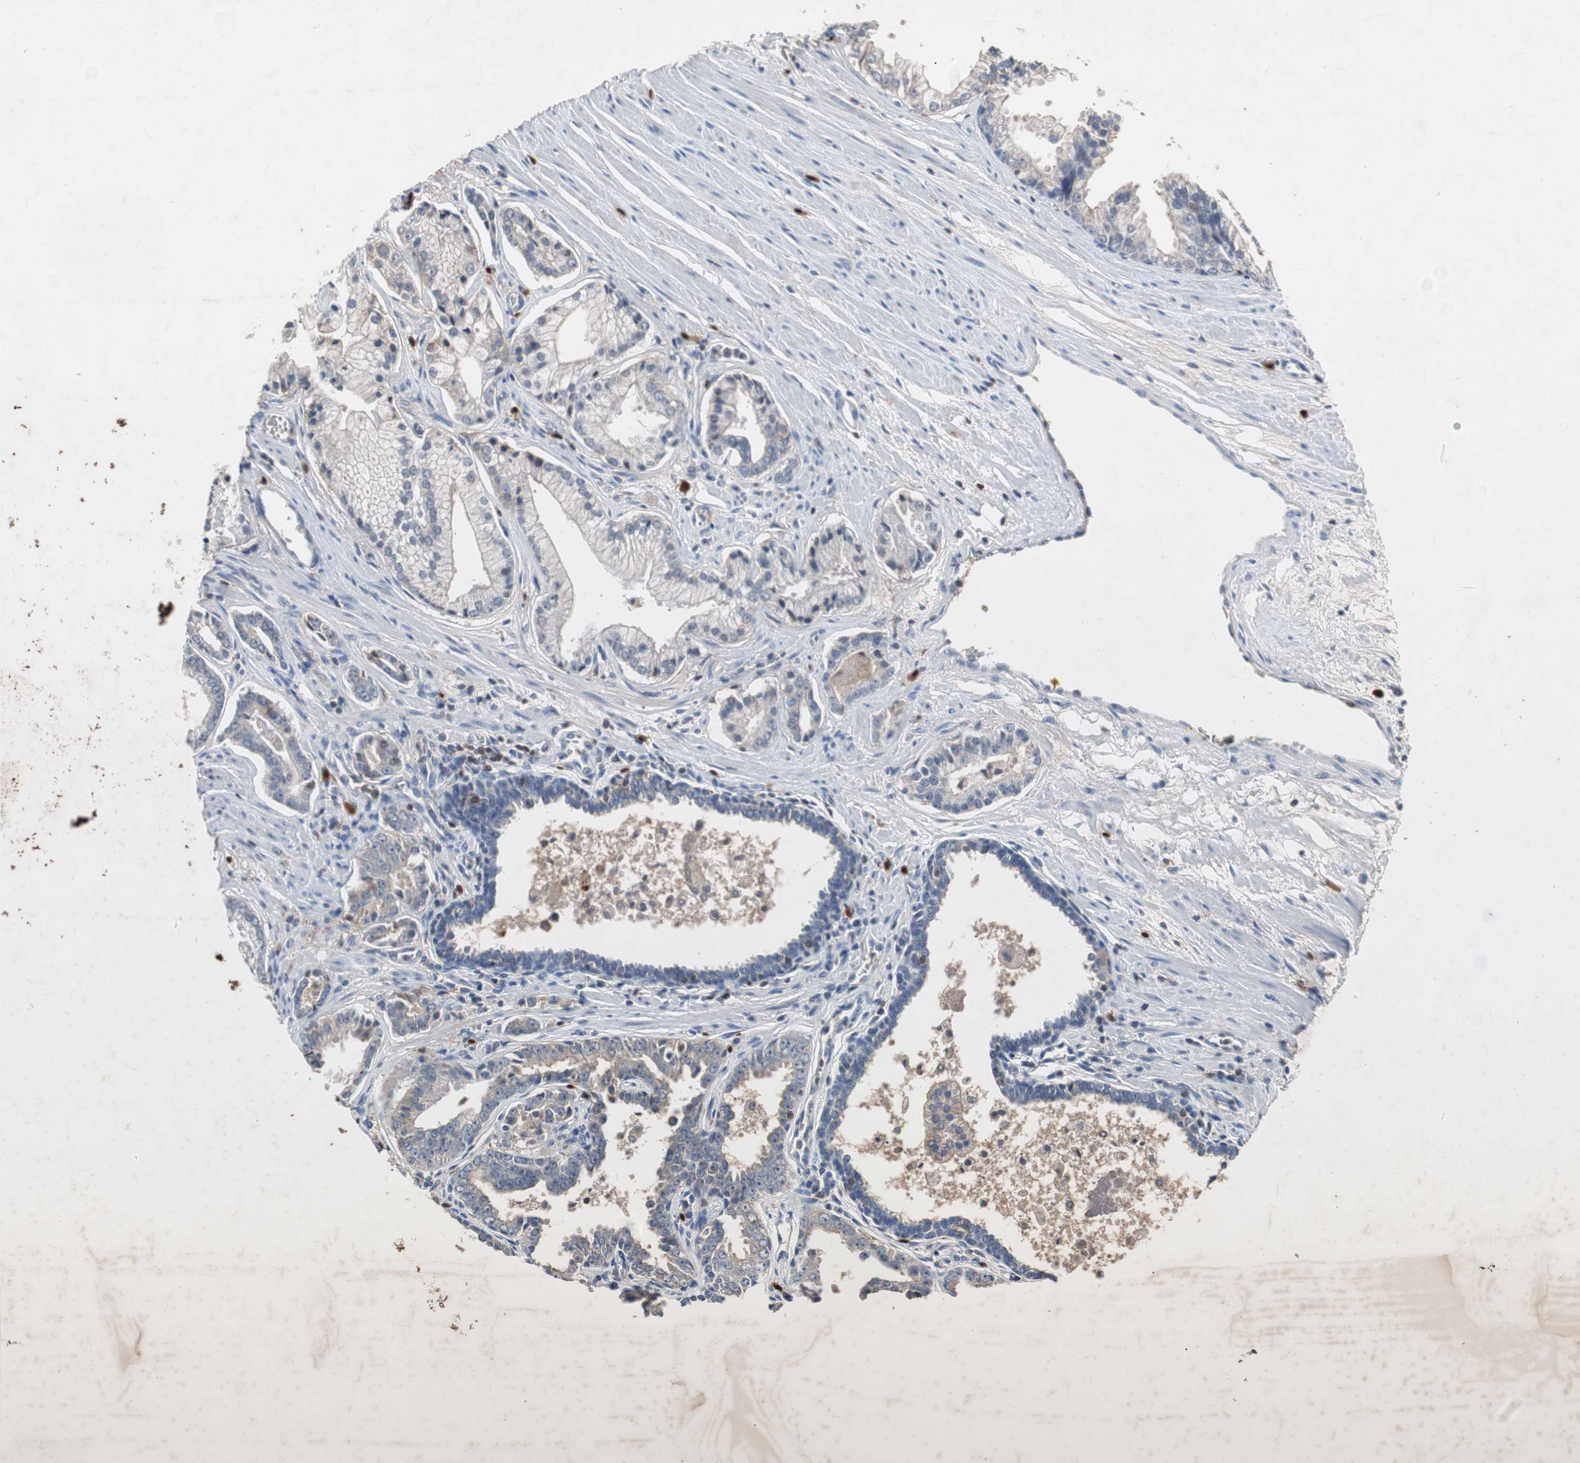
{"staining": {"intensity": "weak", "quantity": "25%-75%", "location": "cytoplasmic/membranous"}, "tissue": "prostate cancer", "cell_type": "Tumor cells", "image_type": "cancer", "snomed": [{"axis": "morphology", "description": "Adenocarcinoma, High grade"}, {"axis": "topography", "description": "Prostate"}], "caption": "Immunohistochemical staining of human prostate cancer reveals low levels of weak cytoplasmic/membranous protein staining in about 25%-75% of tumor cells. The staining was performed using DAB (3,3'-diaminobenzidine), with brown indicating positive protein expression. Nuclei are stained blue with hematoxylin.", "gene": "CALB2", "patient": {"sex": "male", "age": 67}}